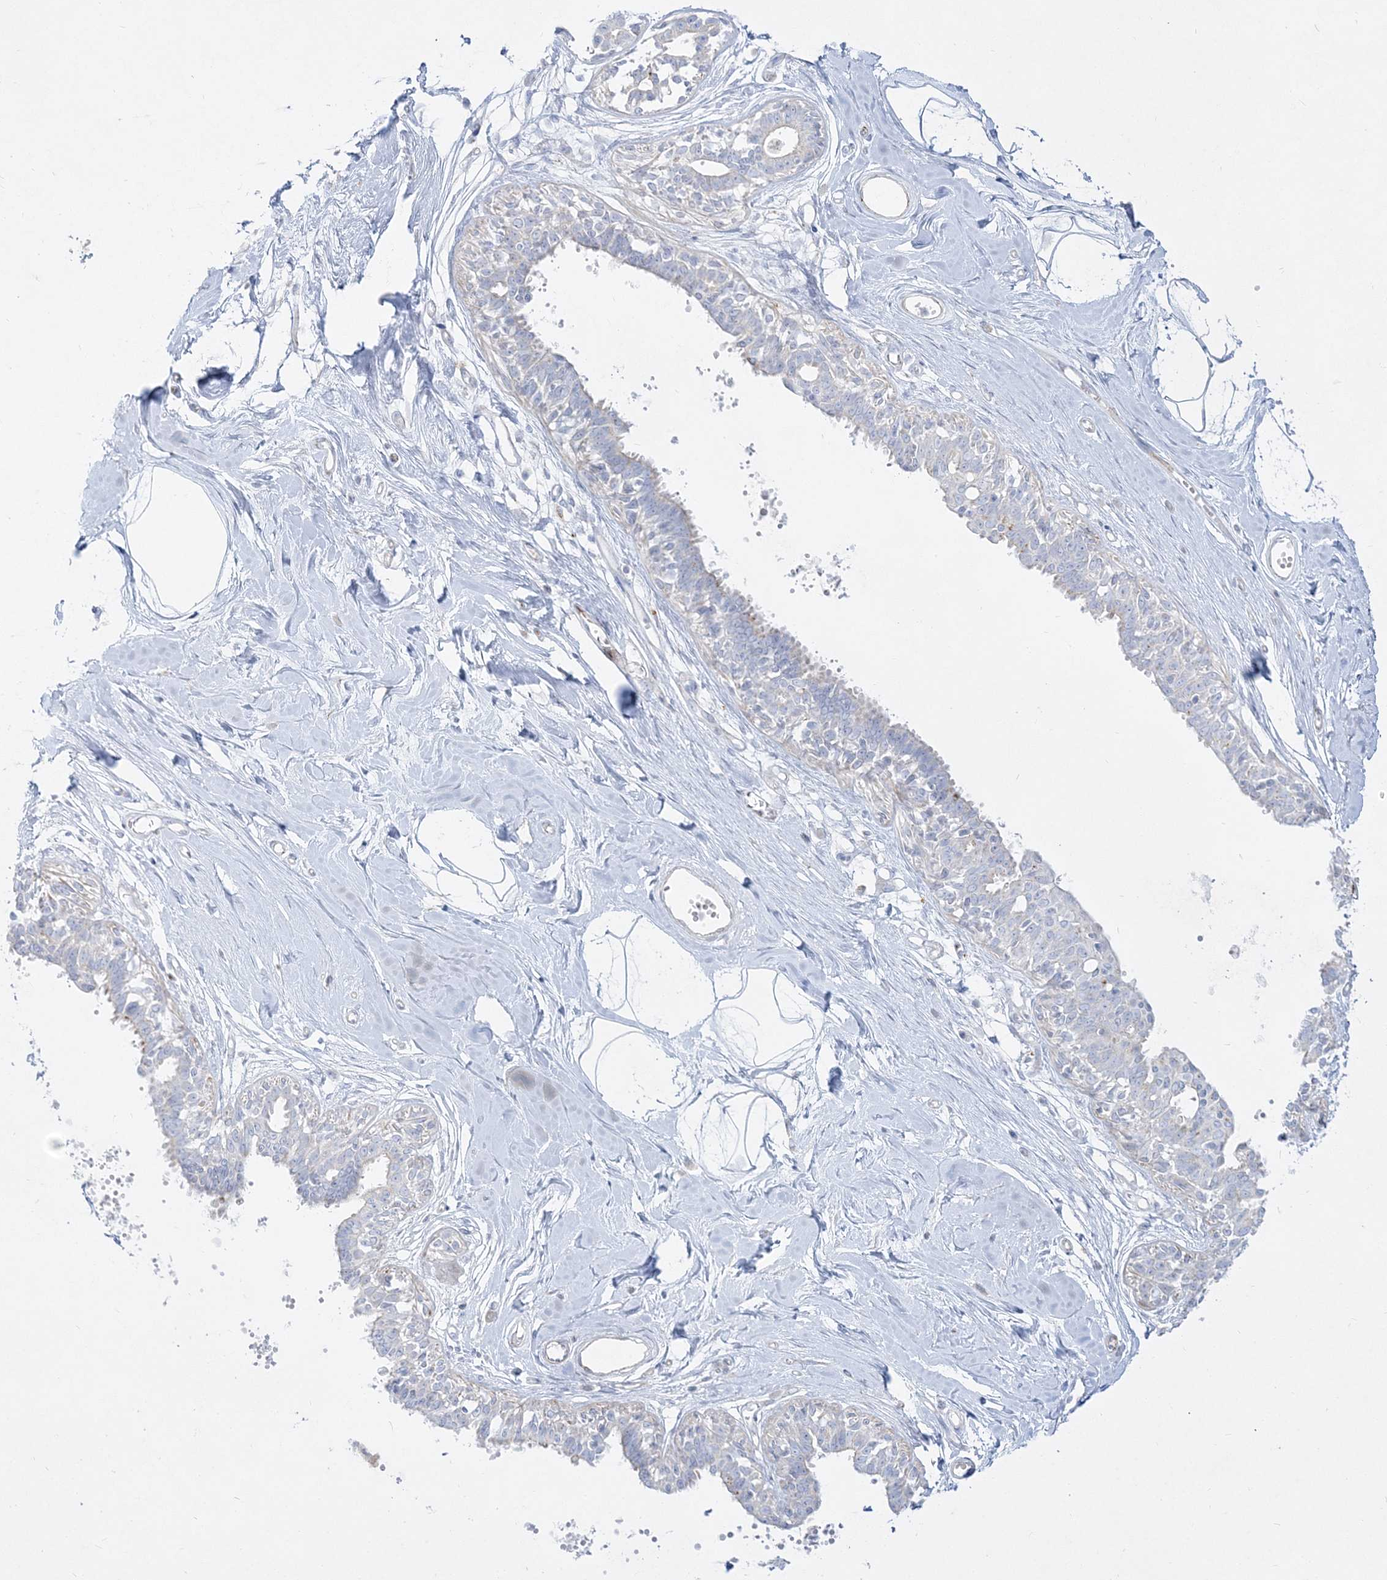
{"staining": {"intensity": "negative", "quantity": "none", "location": "none"}, "tissue": "breast", "cell_type": "Adipocytes", "image_type": "normal", "snomed": [{"axis": "morphology", "description": "Normal tissue, NOS"}, {"axis": "topography", "description": "Breast"}], "caption": "Histopathology image shows no protein staining in adipocytes of benign breast. (Stains: DAB immunohistochemistry with hematoxylin counter stain, Microscopy: brightfield microscopy at high magnification).", "gene": "GPAT2", "patient": {"sex": "female", "age": 45}}